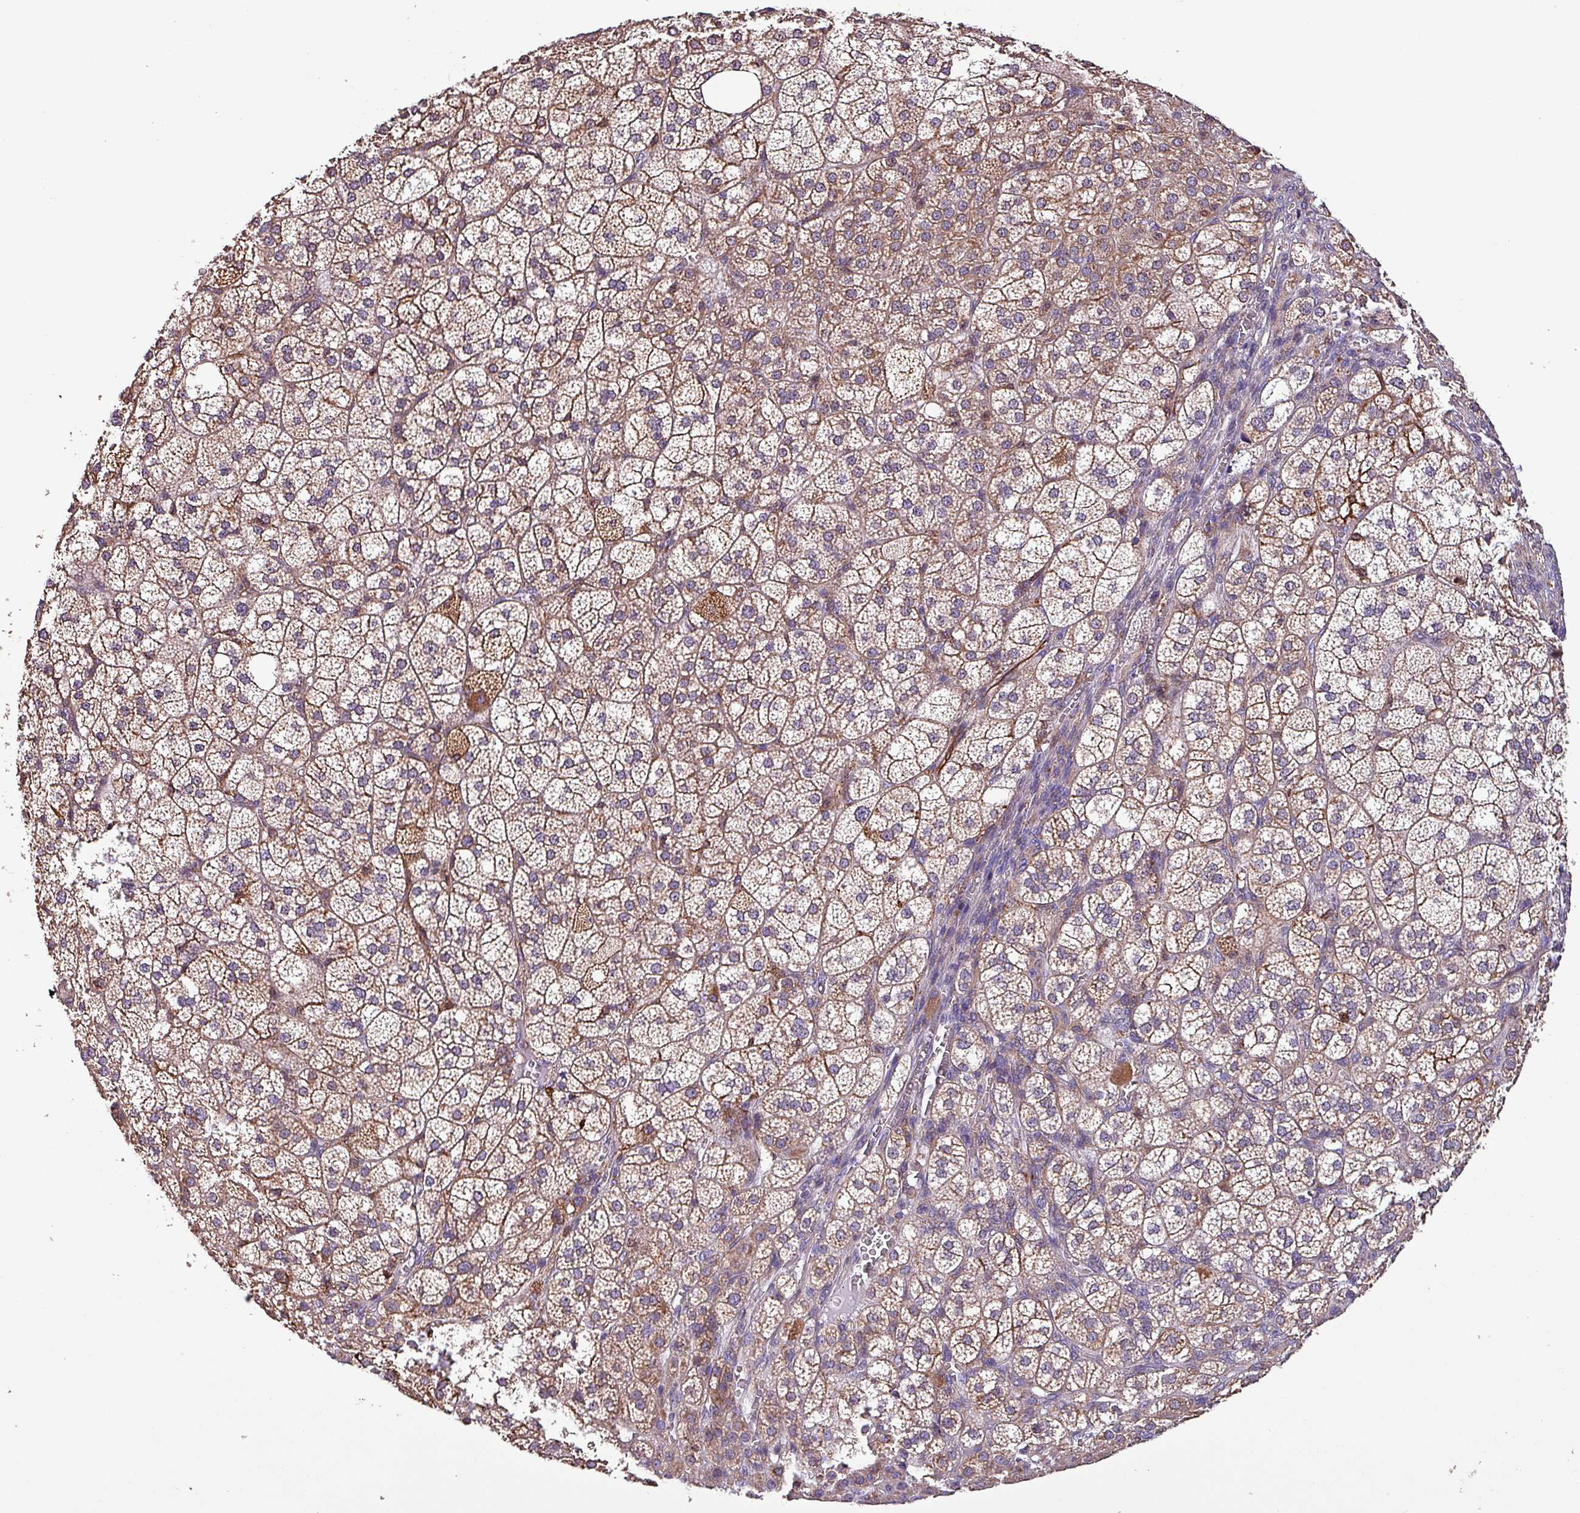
{"staining": {"intensity": "moderate", "quantity": "25%-75%", "location": "cytoplasmic/membranous"}, "tissue": "adrenal gland", "cell_type": "Glandular cells", "image_type": "normal", "snomed": [{"axis": "morphology", "description": "Normal tissue, NOS"}, {"axis": "topography", "description": "Adrenal gland"}], "caption": "IHC (DAB (3,3'-diaminobenzidine)) staining of unremarkable adrenal gland shows moderate cytoplasmic/membranous protein expression in about 25%-75% of glandular cells. Using DAB (brown) and hematoxylin (blue) stains, captured at high magnification using brightfield microscopy.", "gene": "SCIN", "patient": {"sex": "female", "age": 60}}